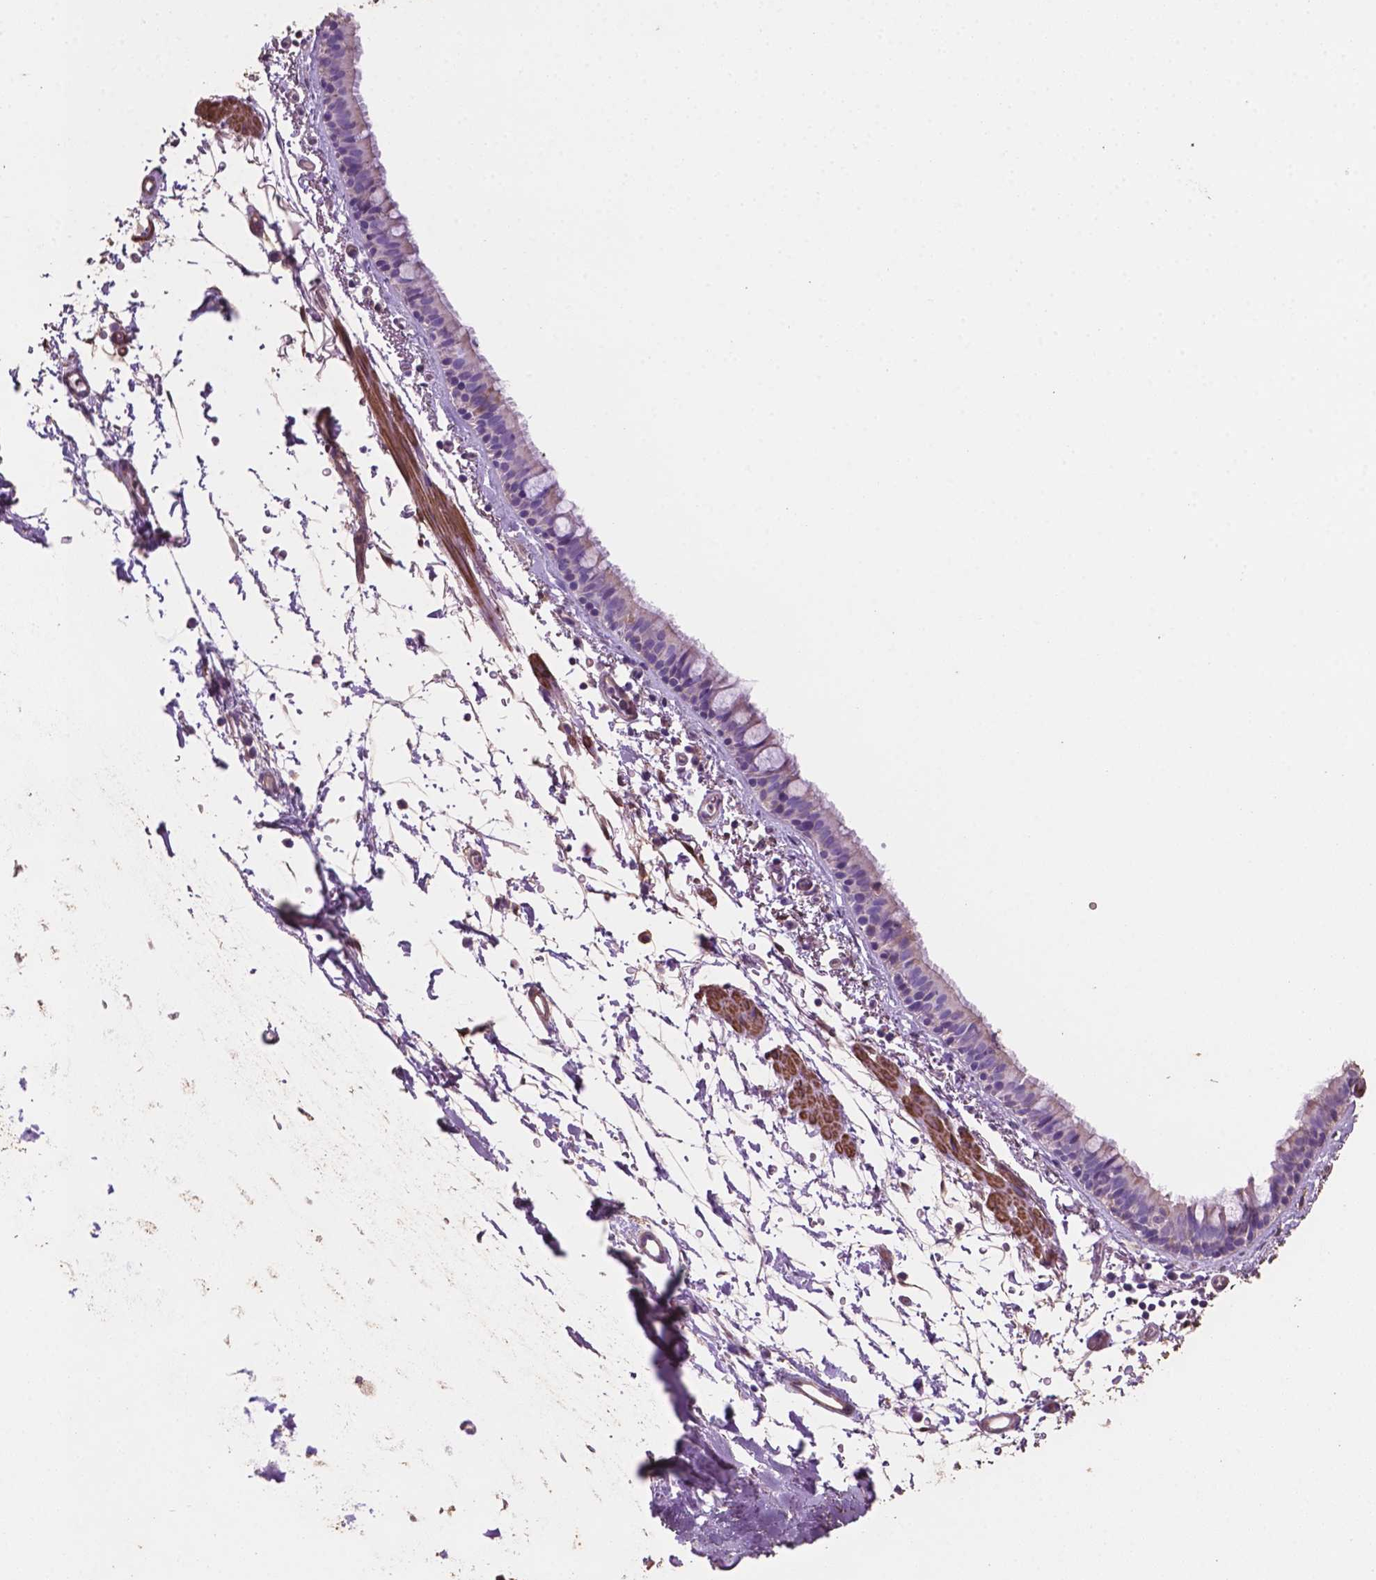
{"staining": {"intensity": "negative", "quantity": "none", "location": "none"}, "tissue": "bronchus", "cell_type": "Respiratory epithelial cells", "image_type": "normal", "snomed": [{"axis": "morphology", "description": "Normal tissue, NOS"}, {"axis": "topography", "description": "Bronchus"}], "caption": "Photomicrograph shows no protein staining in respiratory epithelial cells of benign bronchus. (DAB (3,3'-diaminobenzidine) IHC visualized using brightfield microscopy, high magnification).", "gene": "COMMD4", "patient": {"sex": "female", "age": 61}}